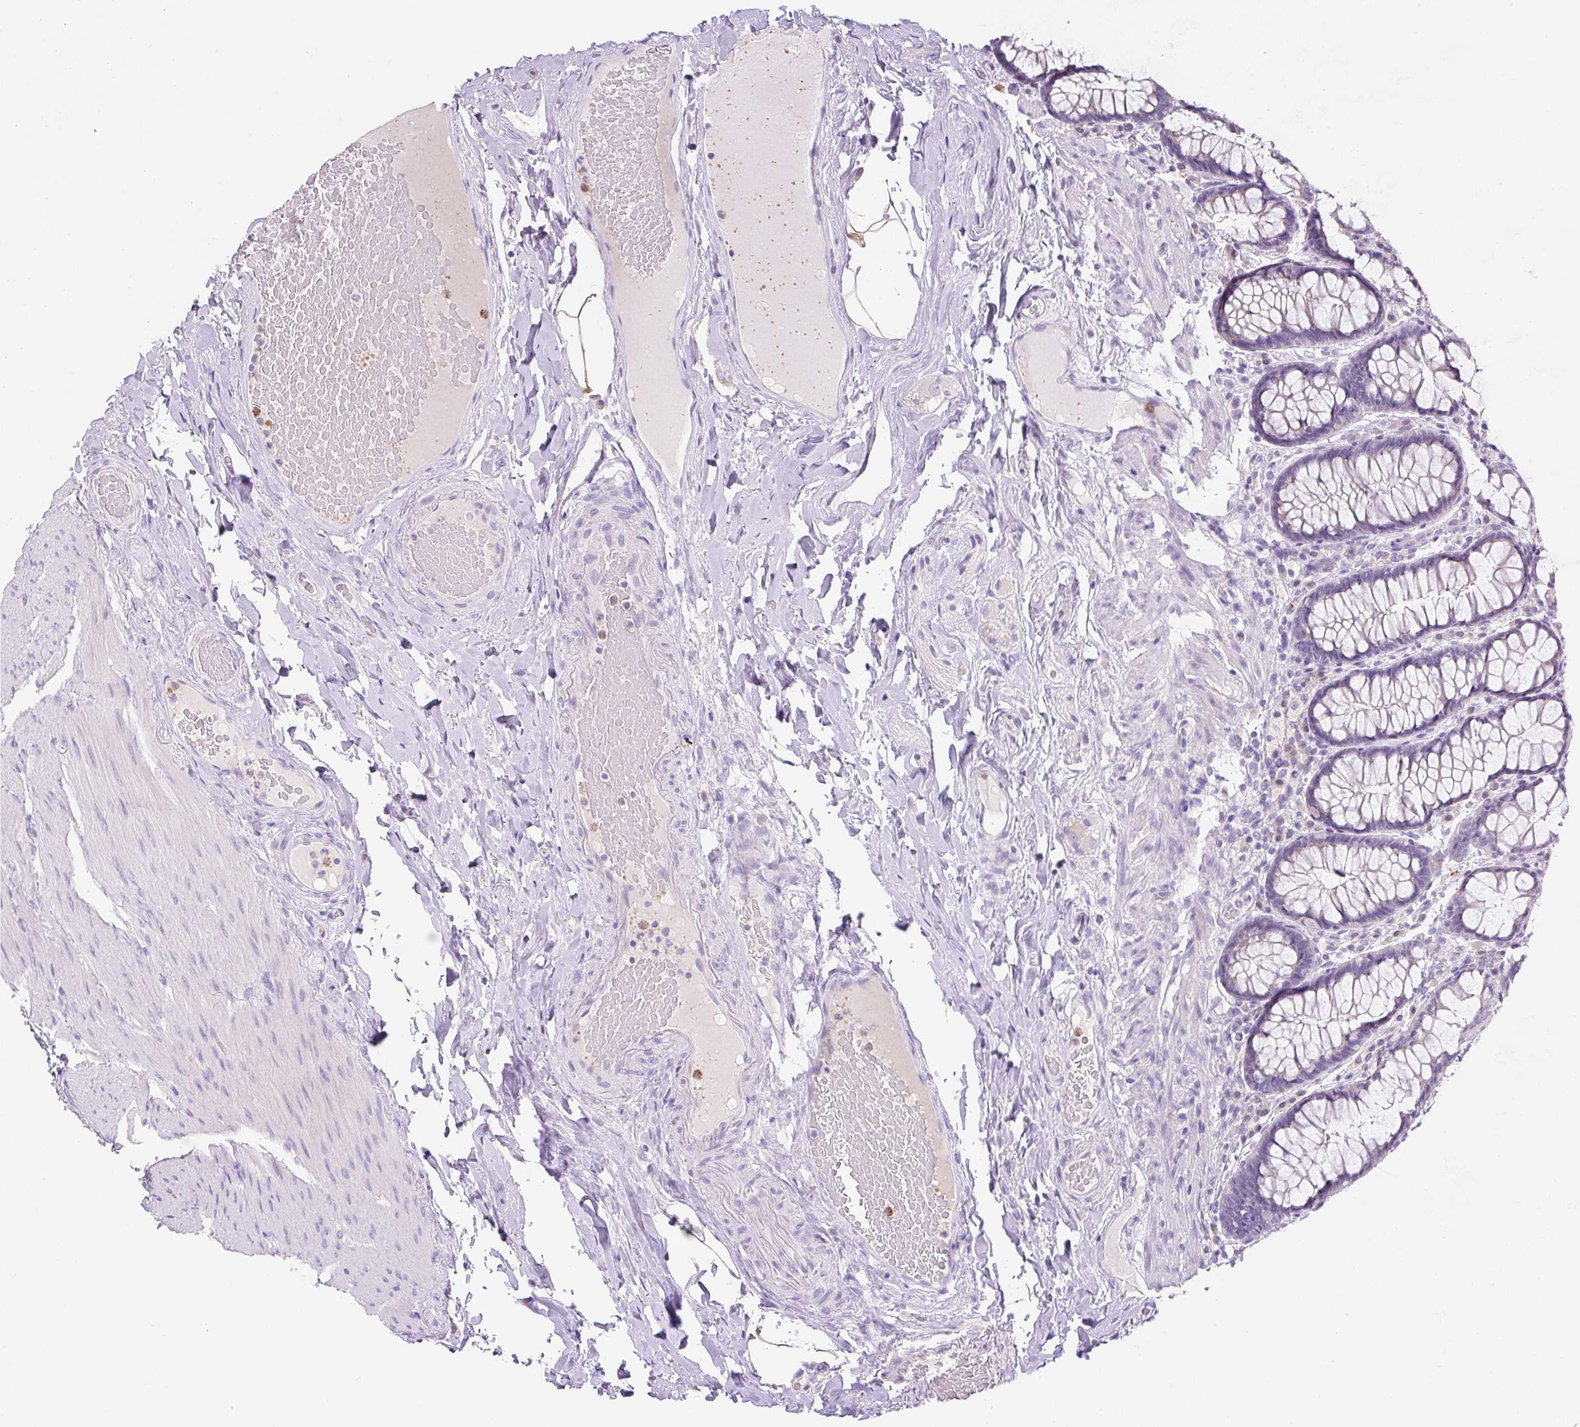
{"staining": {"intensity": "negative", "quantity": "none", "location": "none"}, "tissue": "rectum", "cell_type": "Glandular cells", "image_type": "normal", "snomed": [{"axis": "morphology", "description": "Normal tissue, NOS"}, {"axis": "topography", "description": "Rectum"}], "caption": "Immunohistochemistry image of benign human rectum stained for a protein (brown), which demonstrates no staining in glandular cells. Nuclei are stained in blue.", "gene": "TDRD15", "patient": {"sex": "male", "age": 83}}